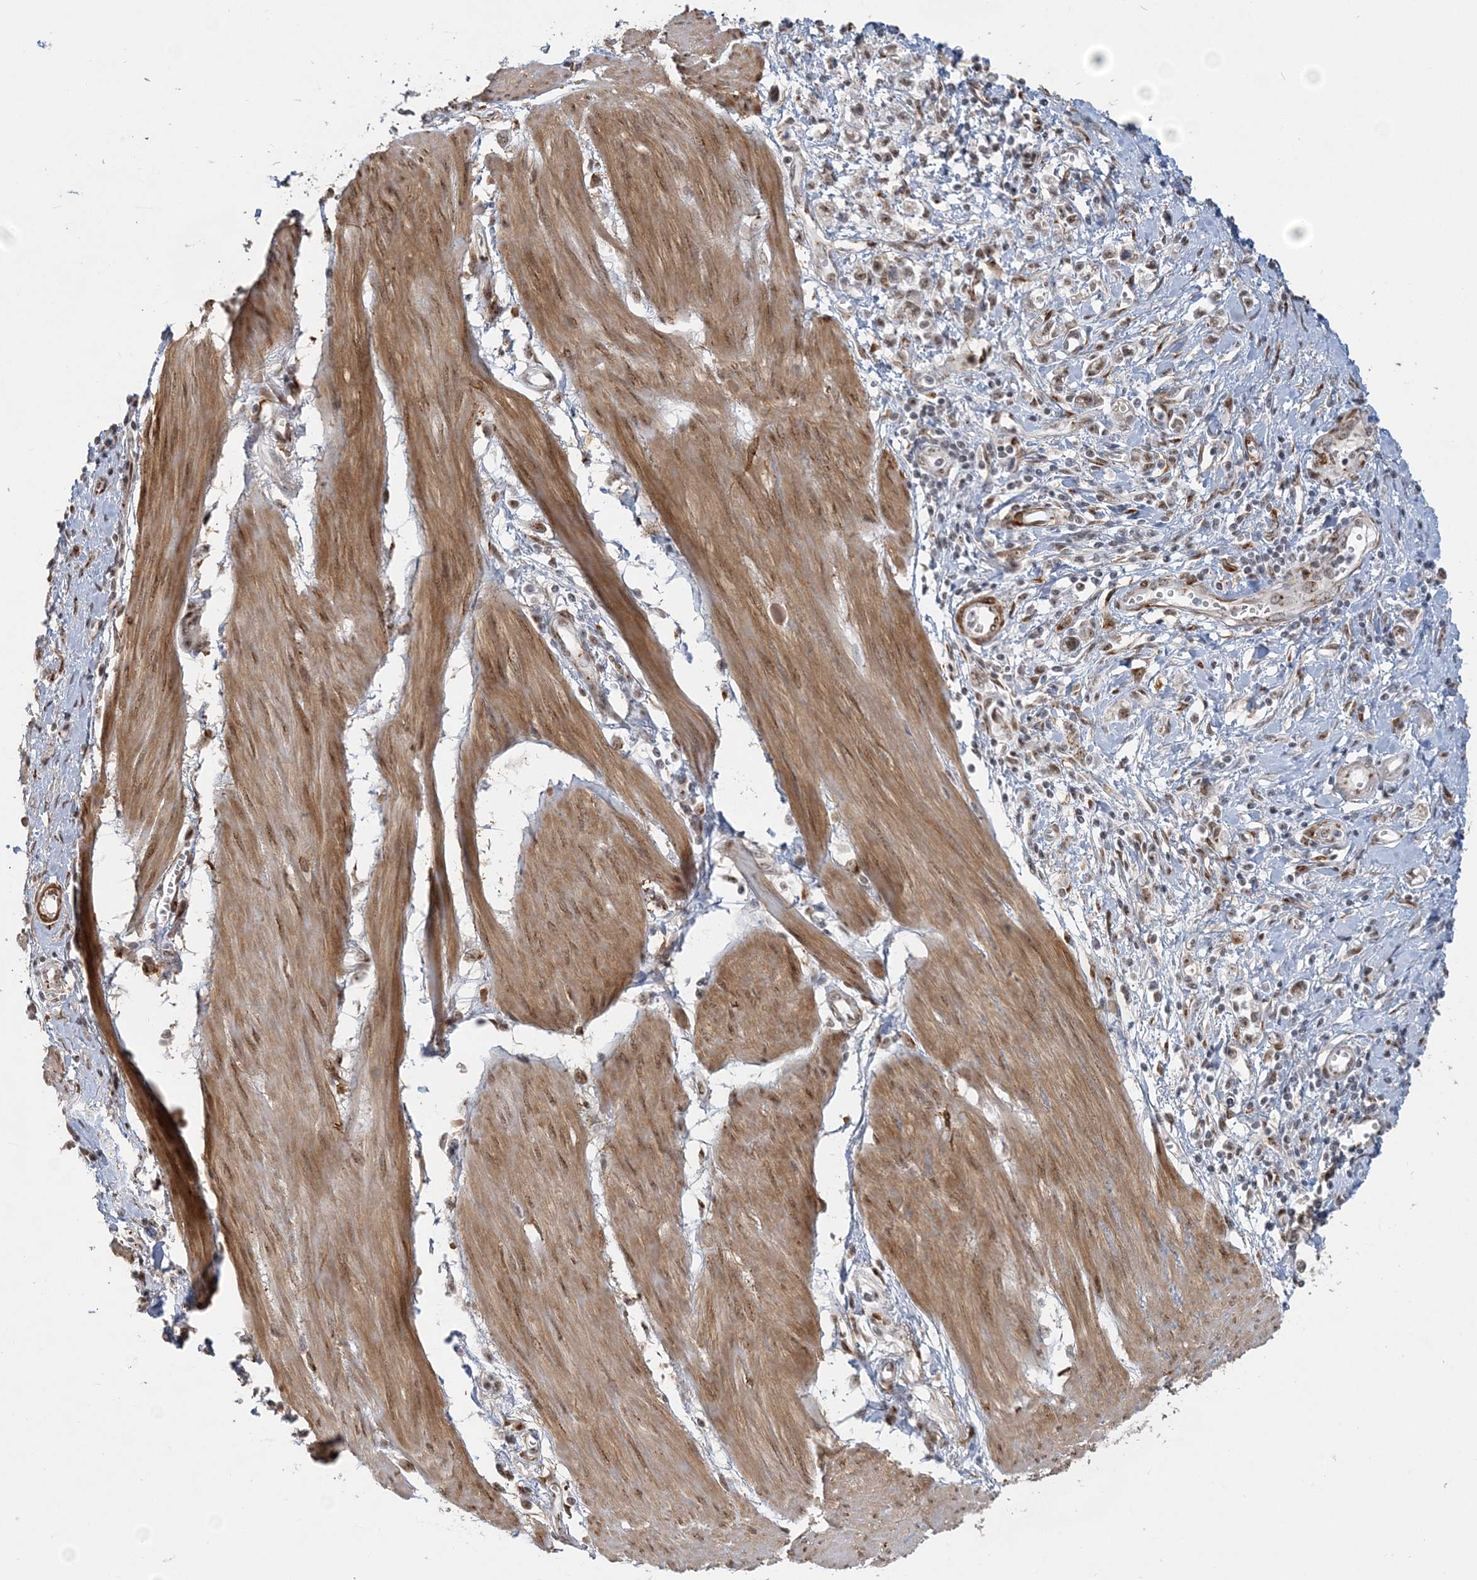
{"staining": {"intensity": "moderate", "quantity": ">75%", "location": "nuclear"}, "tissue": "stomach cancer", "cell_type": "Tumor cells", "image_type": "cancer", "snomed": [{"axis": "morphology", "description": "Adenocarcinoma, NOS"}, {"axis": "topography", "description": "Stomach"}], "caption": "Tumor cells show moderate nuclear expression in about >75% of cells in adenocarcinoma (stomach). The staining was performed using DAB to visualize the protein expression in brown, while the nuclei were stained in blue with hematoxylin (Magnification: 20x).", "gene": "PLRG1", "patient": {"sex": "female", "age": 76}}